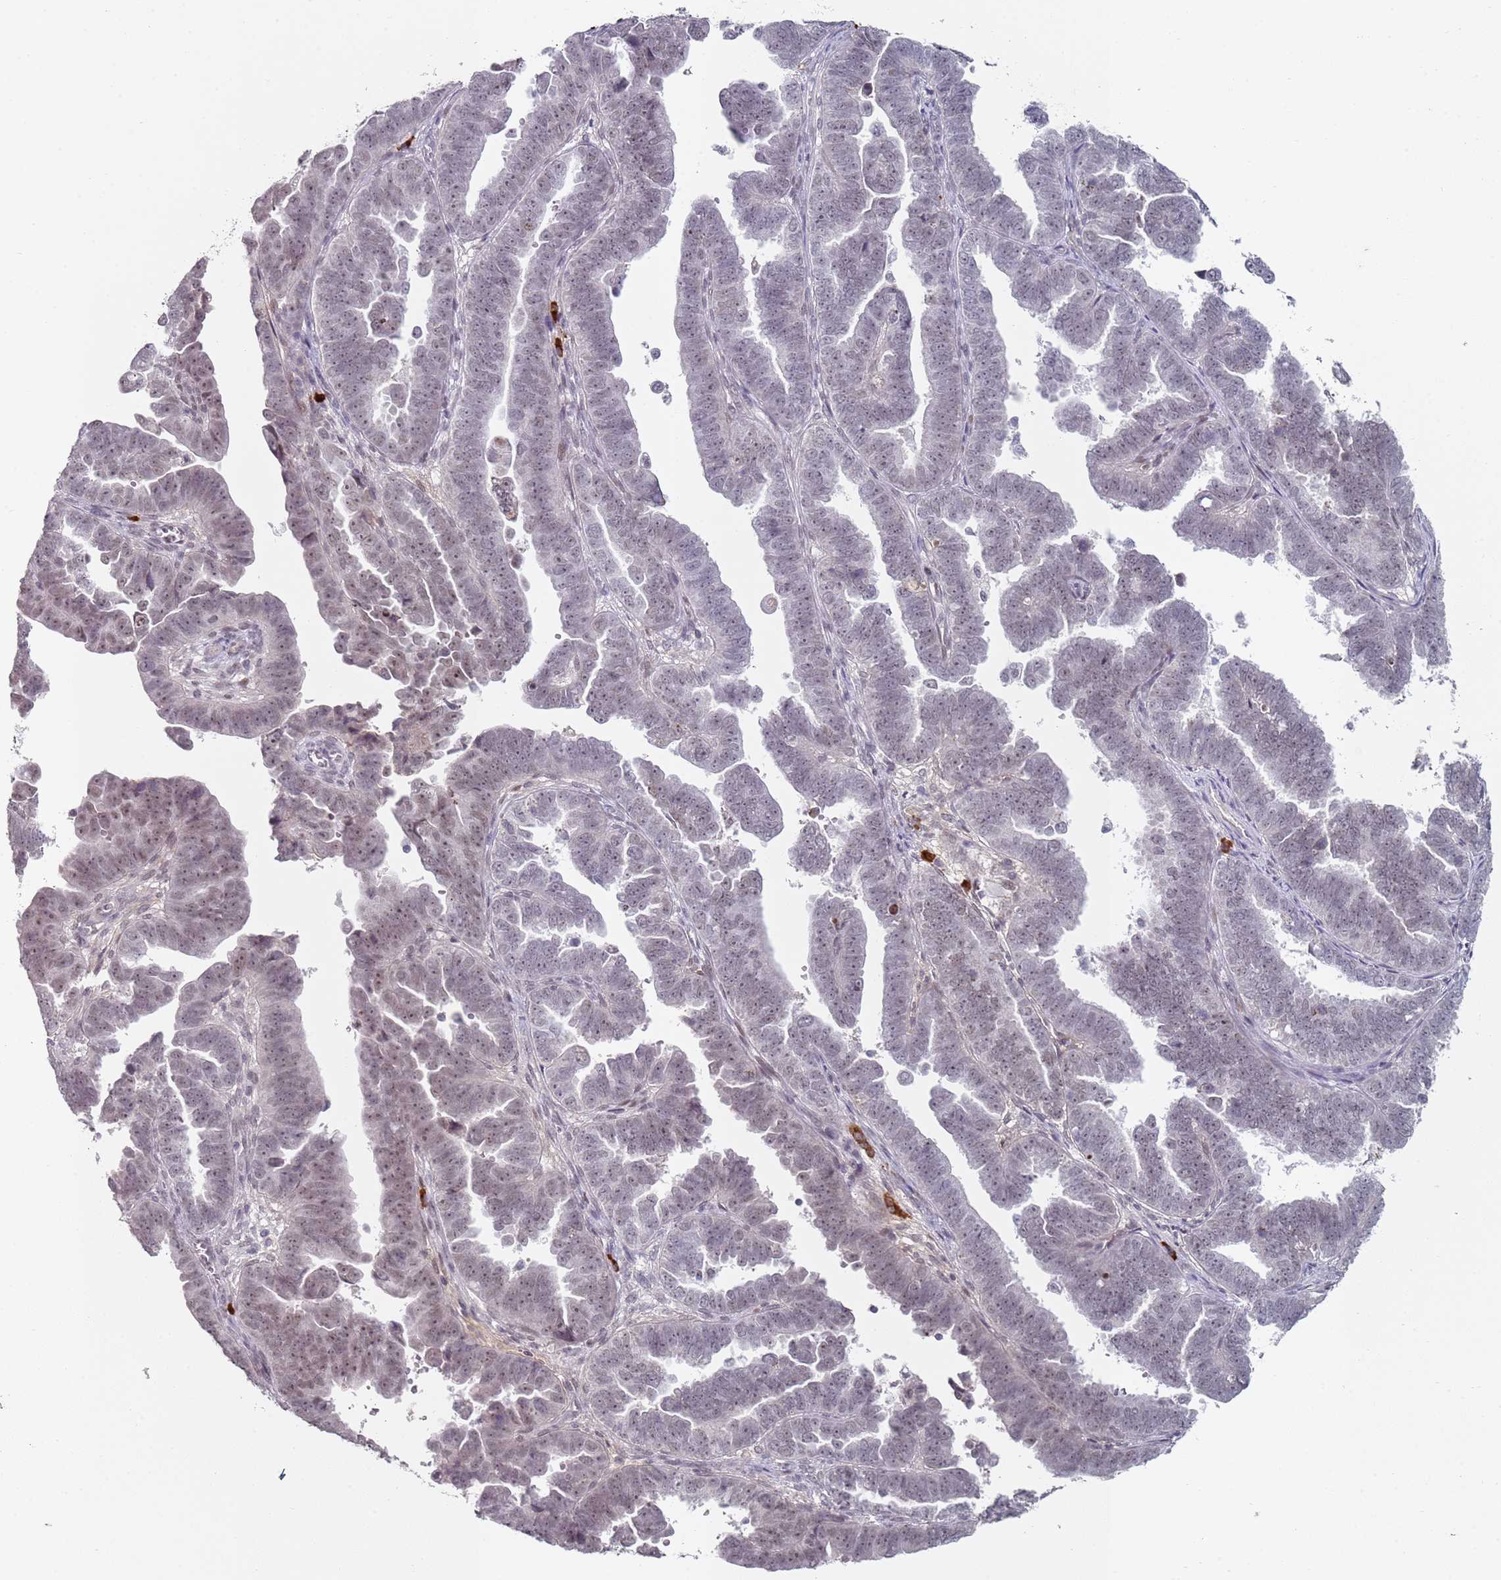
{"staining": {"intensity": "weak", "quantity": ">75%", "location": "nuclear"}, "tissue": "endometrial cancer", "cell_type": "Tumor cells", "image_type": "cancer", "snomed": [{"axis": "morphology", "description": "Adenocarcinoma, NOS"}, {"axis": "topography", "description": "Endometrium"}], "caption": "Tumor cells reveal low levels of weak nuclear expression in approximately >75% of cells in human adenocarcinoma (endometrial).", "gene": "ATF6B", "patient": {"sex": "female", "age": 75}}